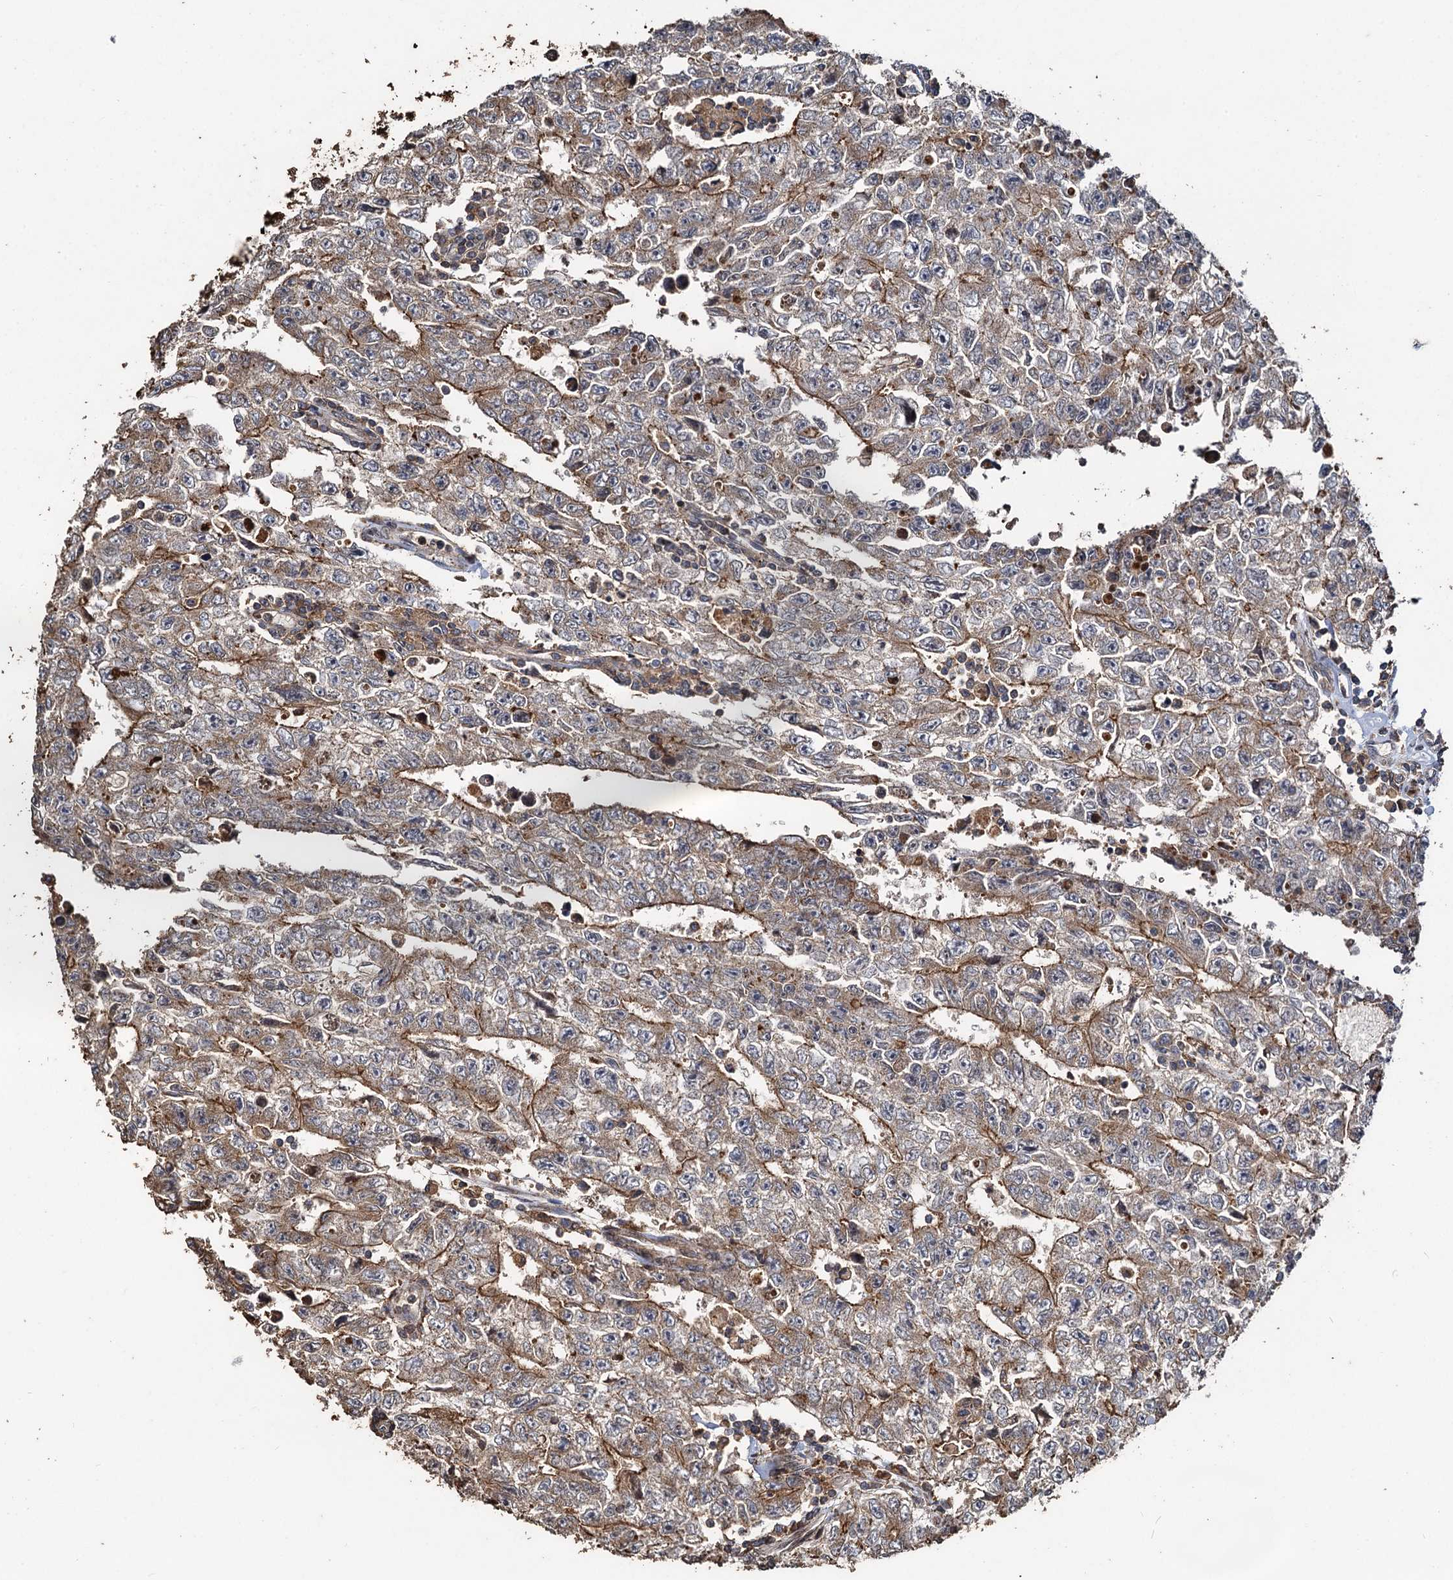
{"staining": {"intensity": "moderate", "quantity": "25%-75%", "location": "cytoplasmic/membranous"}, "tissue": "testis cancer", "cell_type": "Tumor cells", "image_type": "cancer", "snomed": [{"axis": "morphology", "description": "Carcinoma, Embryonal, NOS"}, {"axis": "topography", "description": "Testis"}], "caption": "The micrograph shows staining of testis cancer (embryonal carcinoma), revealing moderate cytoplasmic/membranous protein staining (brown color) within tumor cells.", "gene": "NOTCH2NLA", "patient": {"sex": "male", "age": 17}}